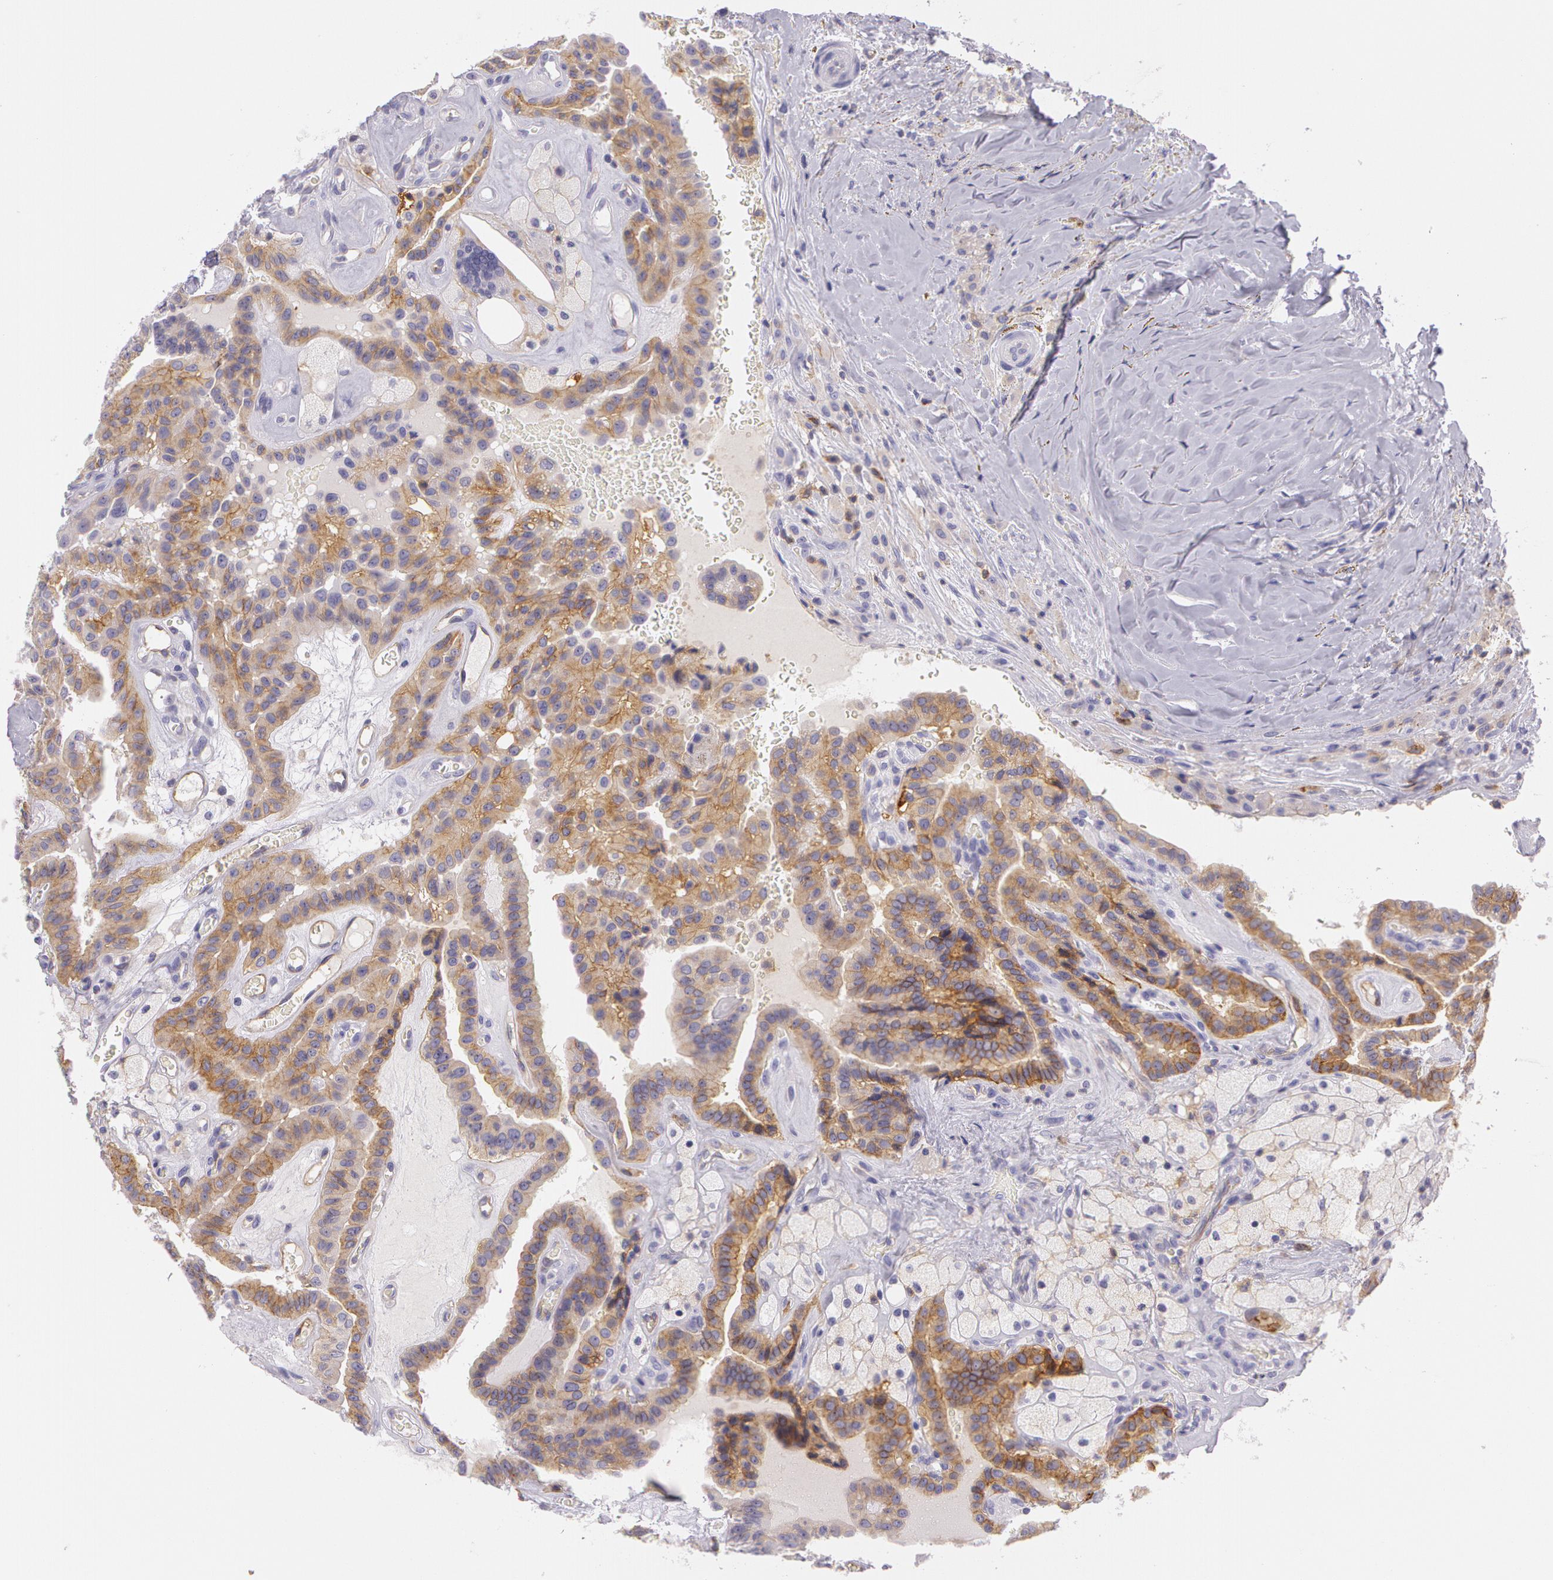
{"staining": {"intensity": "moderate", "quantity": ">75%", "location": "cytoplasmic/membranous"}, "tissue": "thyroid cancer", "cell_type": "Tumor cells", "image_type": "cancer", "snomed": [{"axis": "morphology", "description": "Papillary adenocarcinoma, NOS"}, {"axis": "topography", "description": "Thyroid gland"}], "caption": "Protein expression by IHC exhibits moderate cytoplasmic/membranous positivity in about >75% of tumor cells in thyroid cancer (papillary adenocarcinoma). (DAB IHC with brightfield microscopy, high magnification).", "gene": "LY75", "patient": {"sex": "male", "age": 87}}